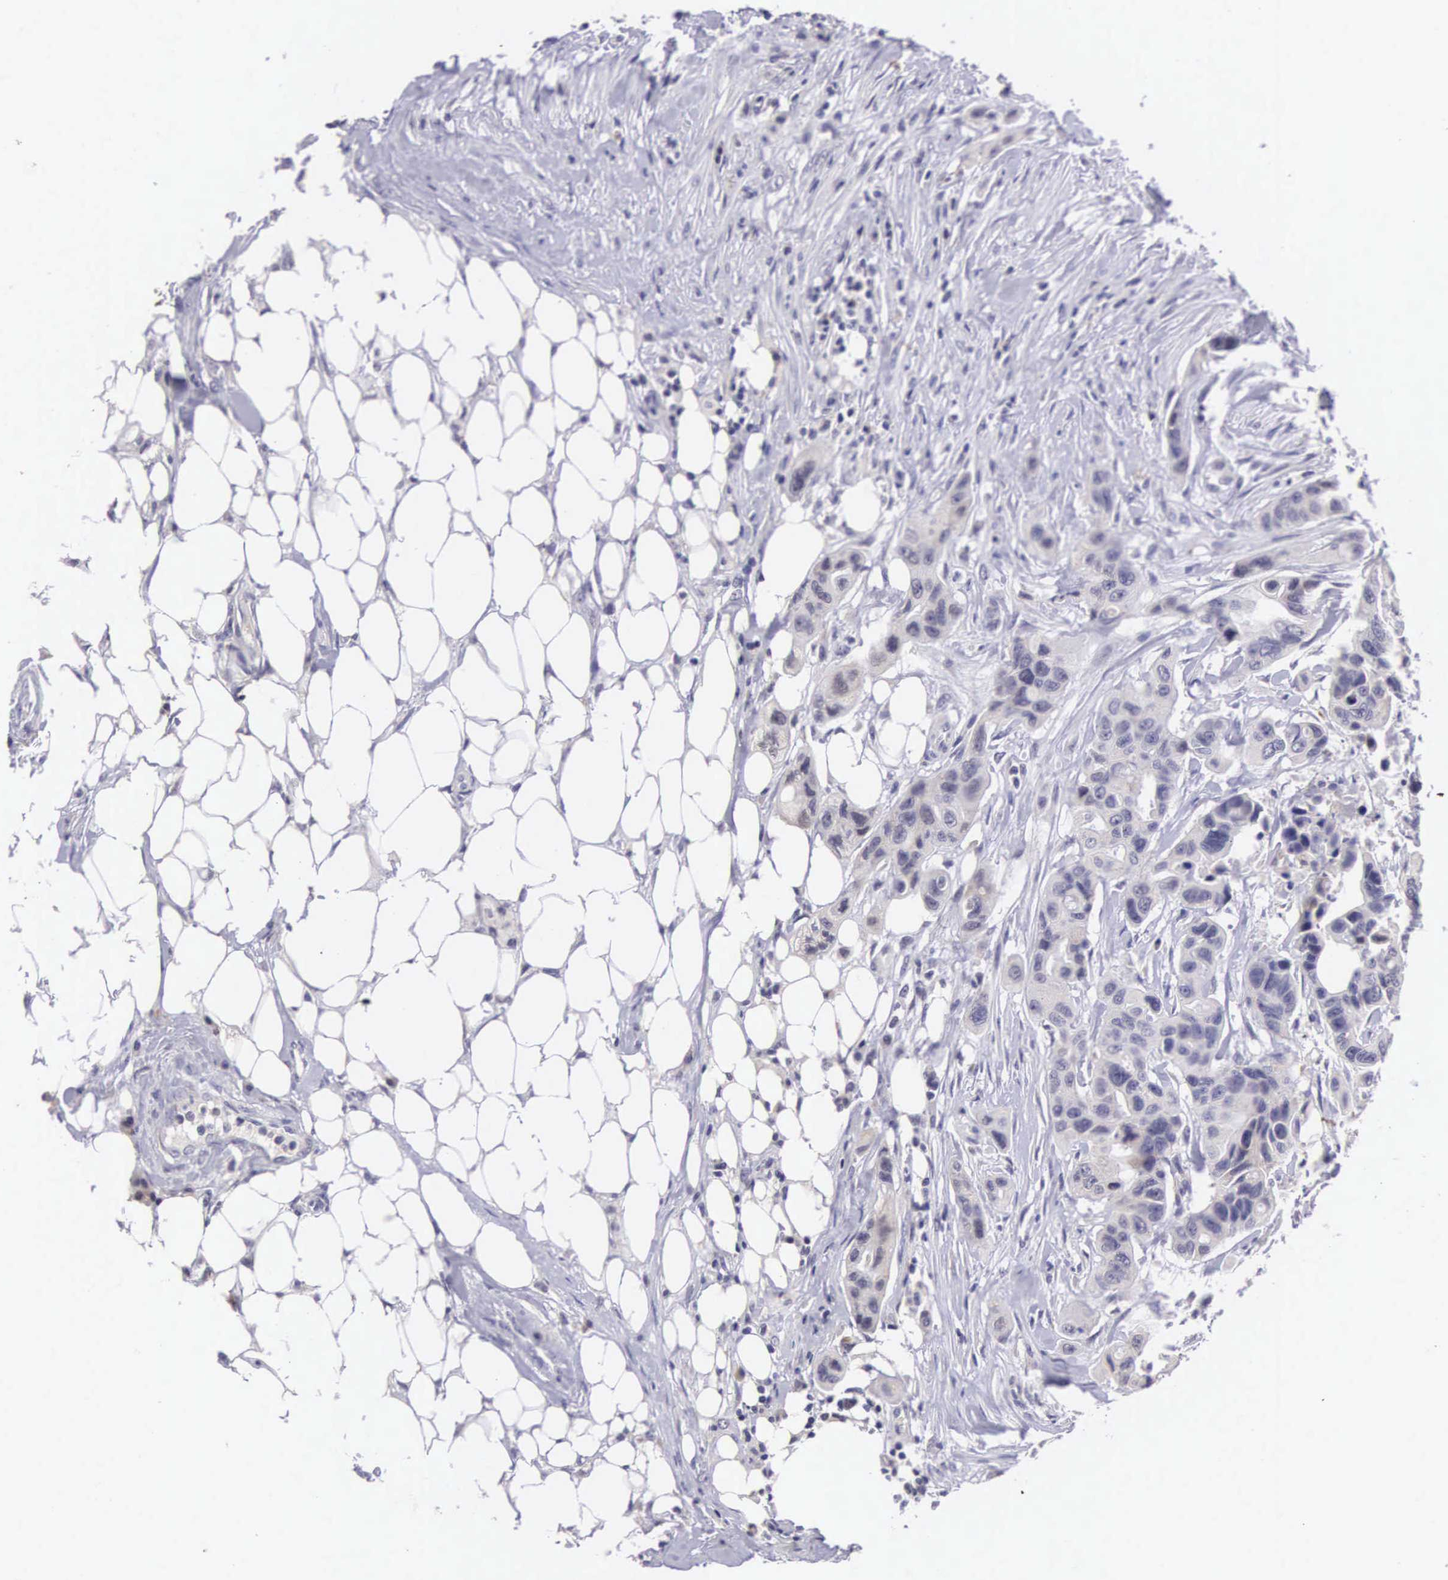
{"staining": {"intensity": "negative", "quantity": "none", "location": "none"}, "tissue": "colorectal cancer", "cell_type": "Tumor cells", "image_type": "cancer", "snomed": [{"axis": "morphology", "description": "Adenocarcinoma, NOS"}, {"axis": "topography", "description": "Colon"}], "caption": "A high-resolution image shows immunohistochemistry (IHC) staining of colorectal adenocarcinoma, which displays no significant staining in tumor cells.", "gene": "ARG2", "patient": {"sex": "female", "age": 70}}